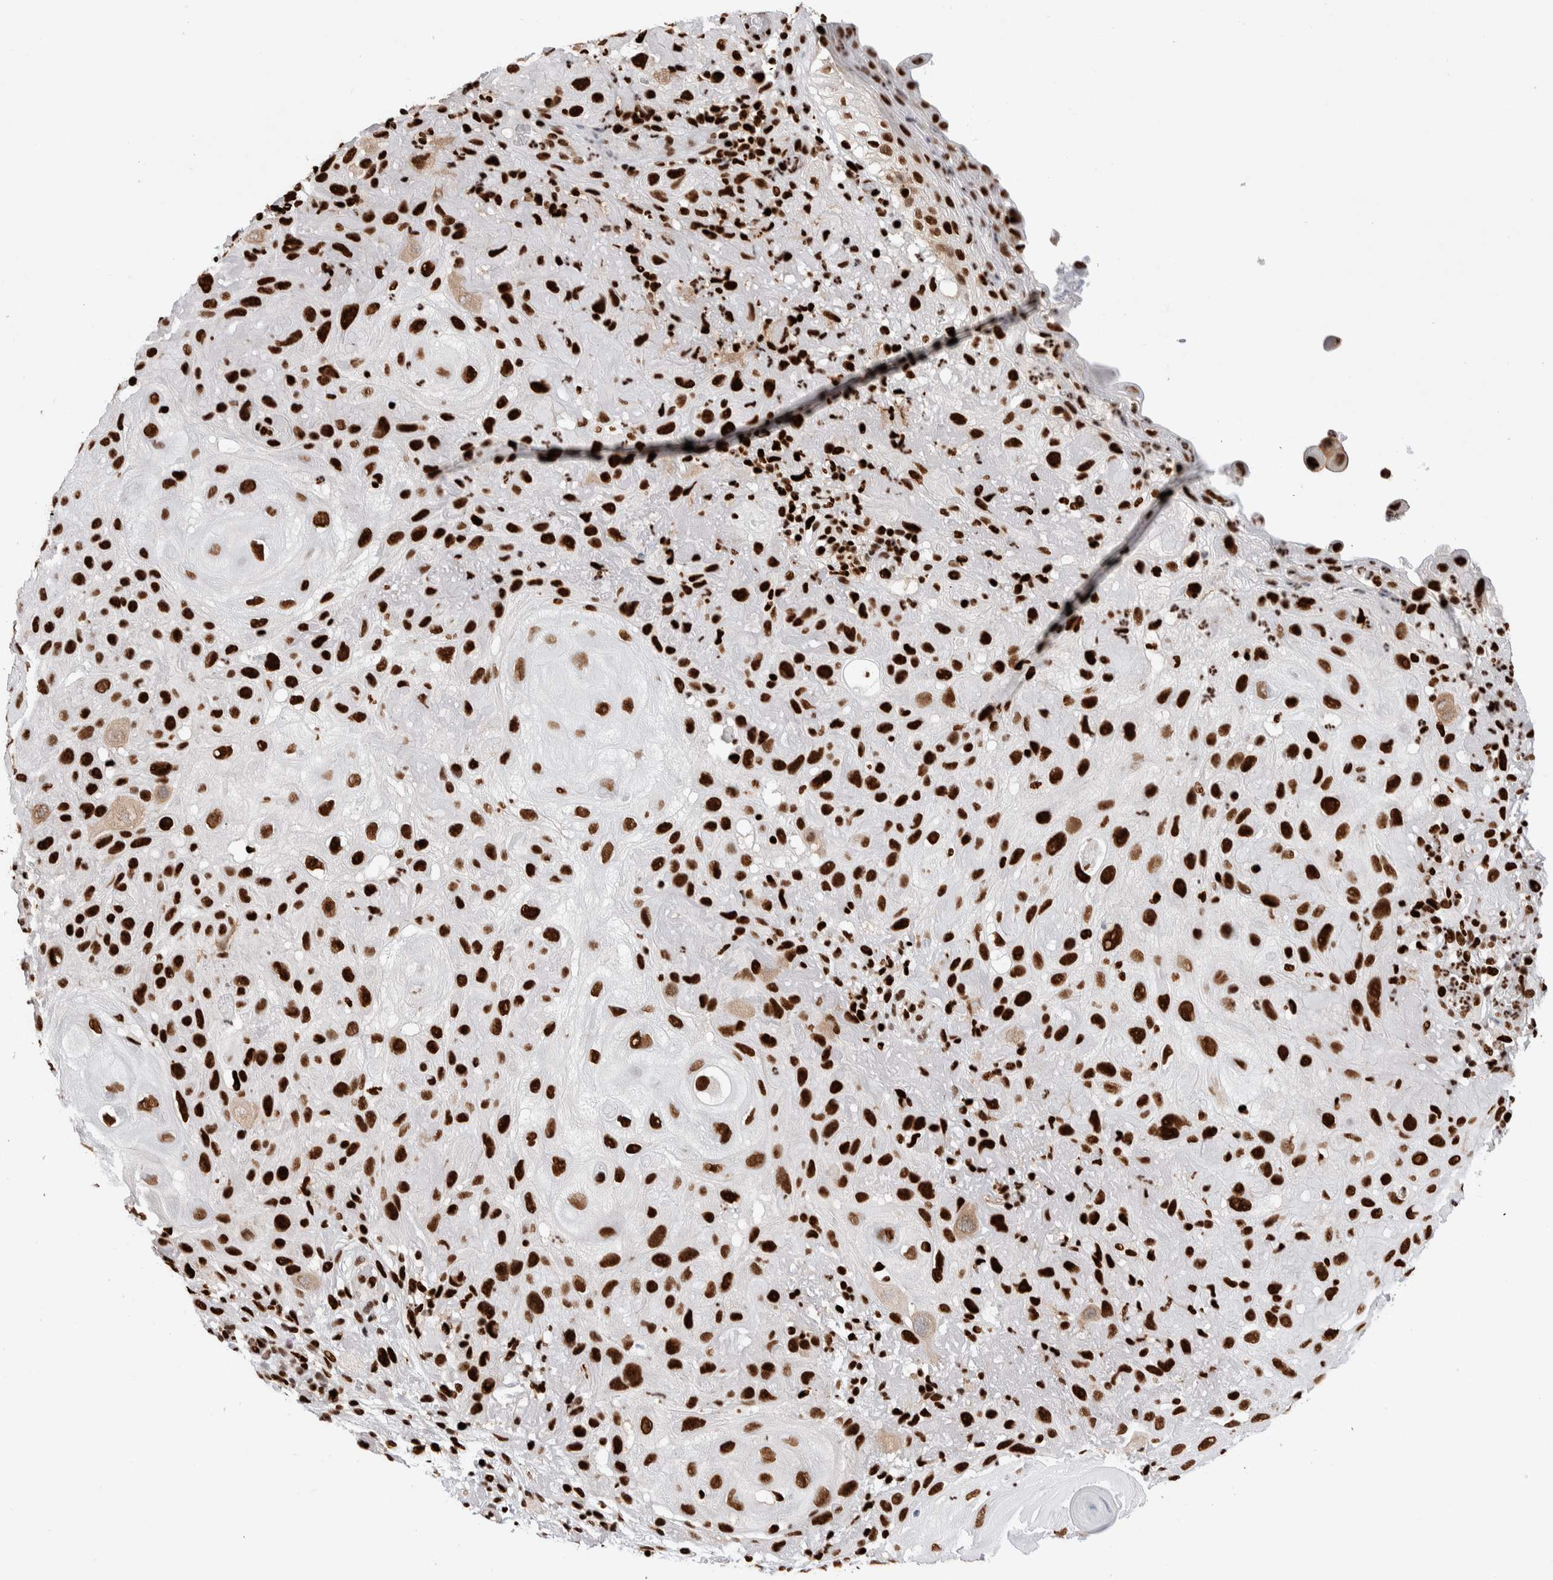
{"staining": {"intensity": "strong", "quantity": ">75%", "location": "nuclear"}, "tissue": "skin cancer", "cell_type": "Tumor cells", "image_type": "cancer", "snomed": [{"axis": "morphology", "description": "Squamous cell carcinoma, NOS"}, {"axis": "topography", "description": "Skin"}], "caption": "Skin cancer (squamous cell carcinoma) stained with a brown dye shows strong nuclear positive staining in about >75% of tumor cells.", "gene": "RNASEK-C17orf49", "patient": {"sex": "female", "age": 96}}